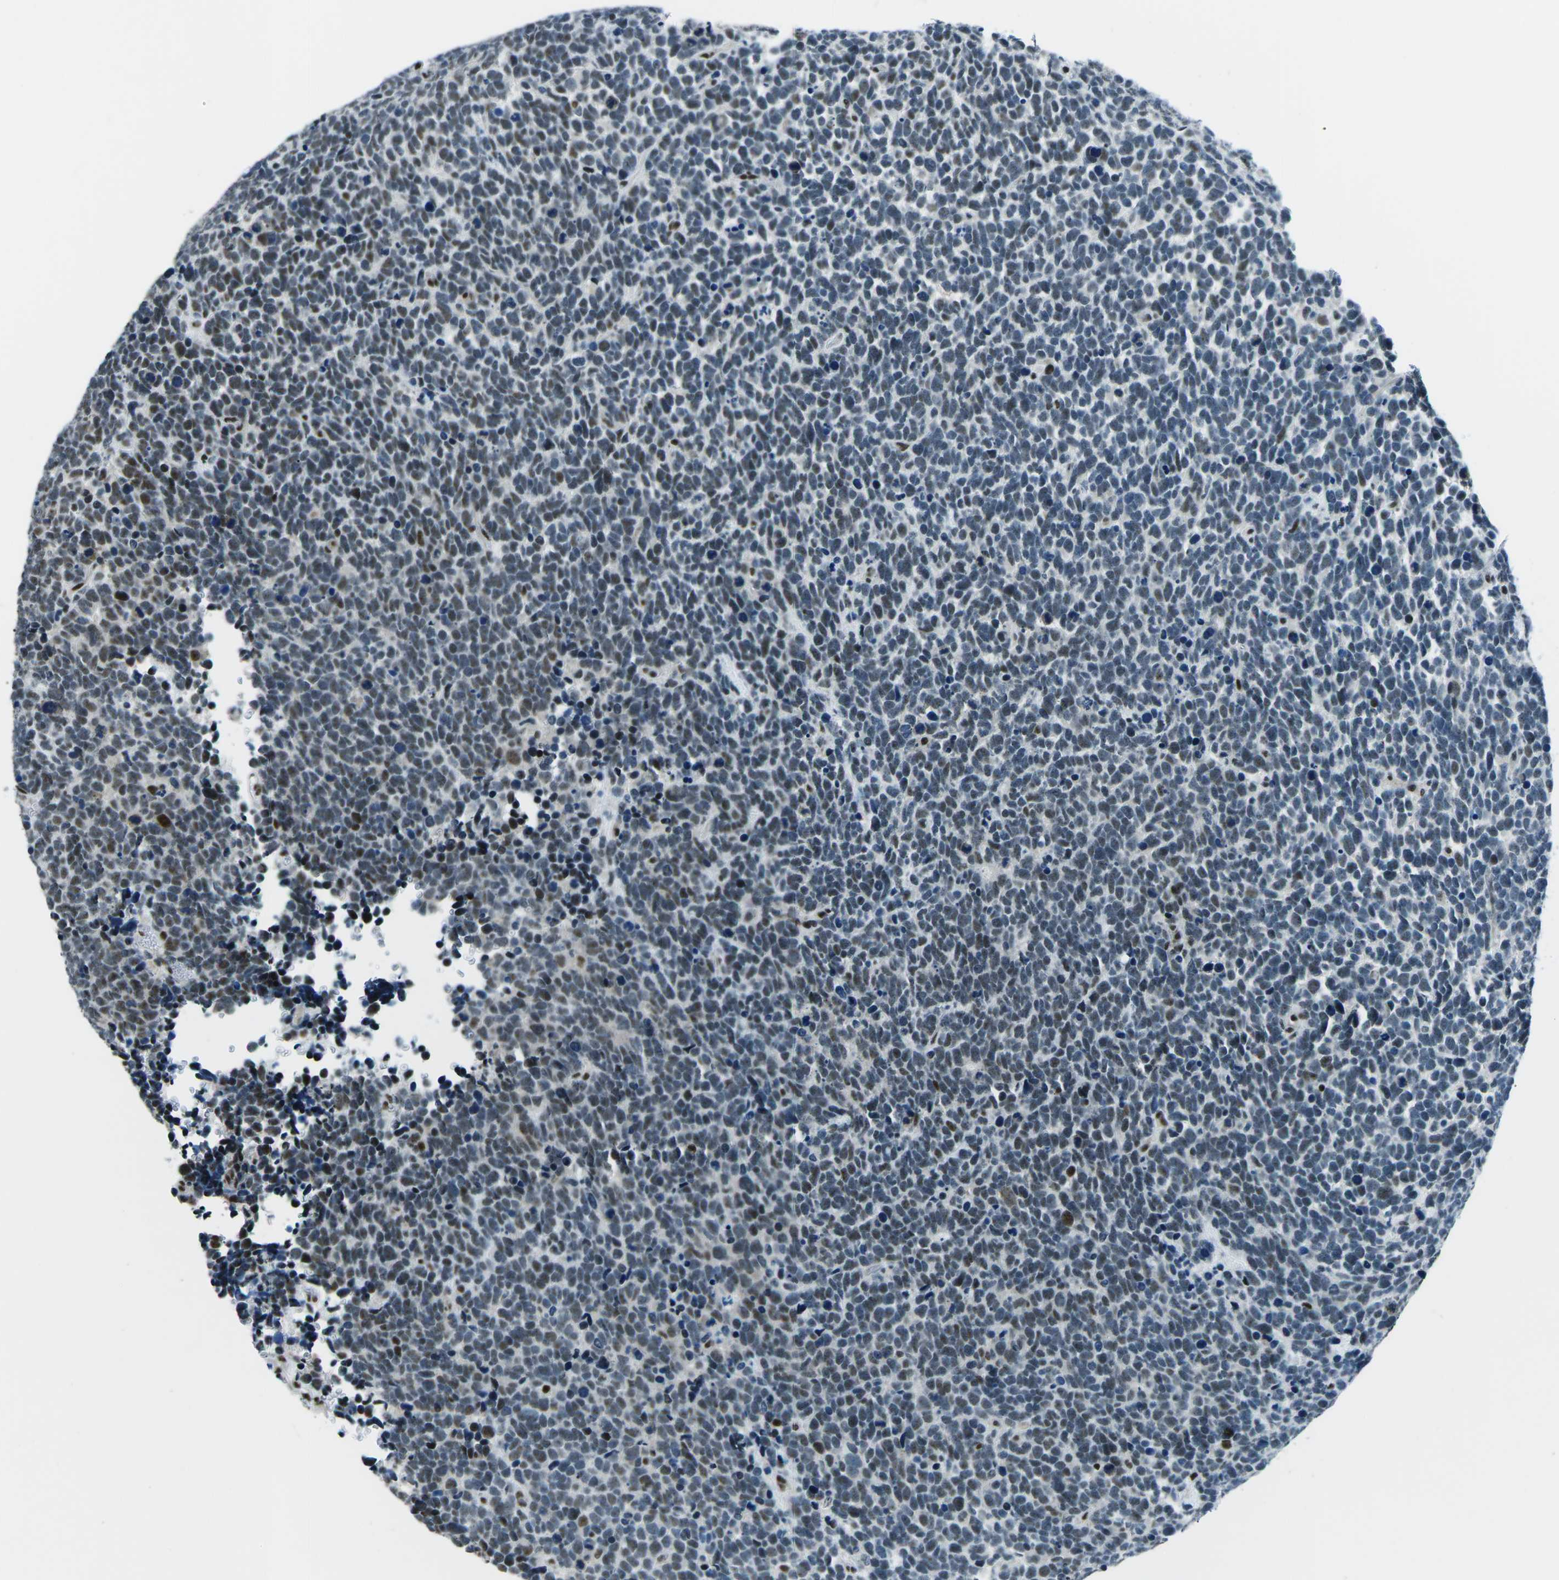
{"staining": {"intensity": "weak", "quantity": "25%-75%", "location": "nuclear"}, "tissue": "urothelial cancer", "cell_type": "Tumor cells", "image_type": "cancer", "snomed": [{"axis": "morphology", "description": "Urothelial carcinoma, High grade"}, {"axis": "topography", "description": "Urinary bladder"}], "caption": "A histopathology image of urothelial cancer stained for a protein shows weak nuclear brown staining in tumor cells. (DAB (3,3'-diaminobenzidine) IHC with brightfield microscopy, high magnification).", "gene": "RBL2", "patient": {"sex": "female", "age": 82}}